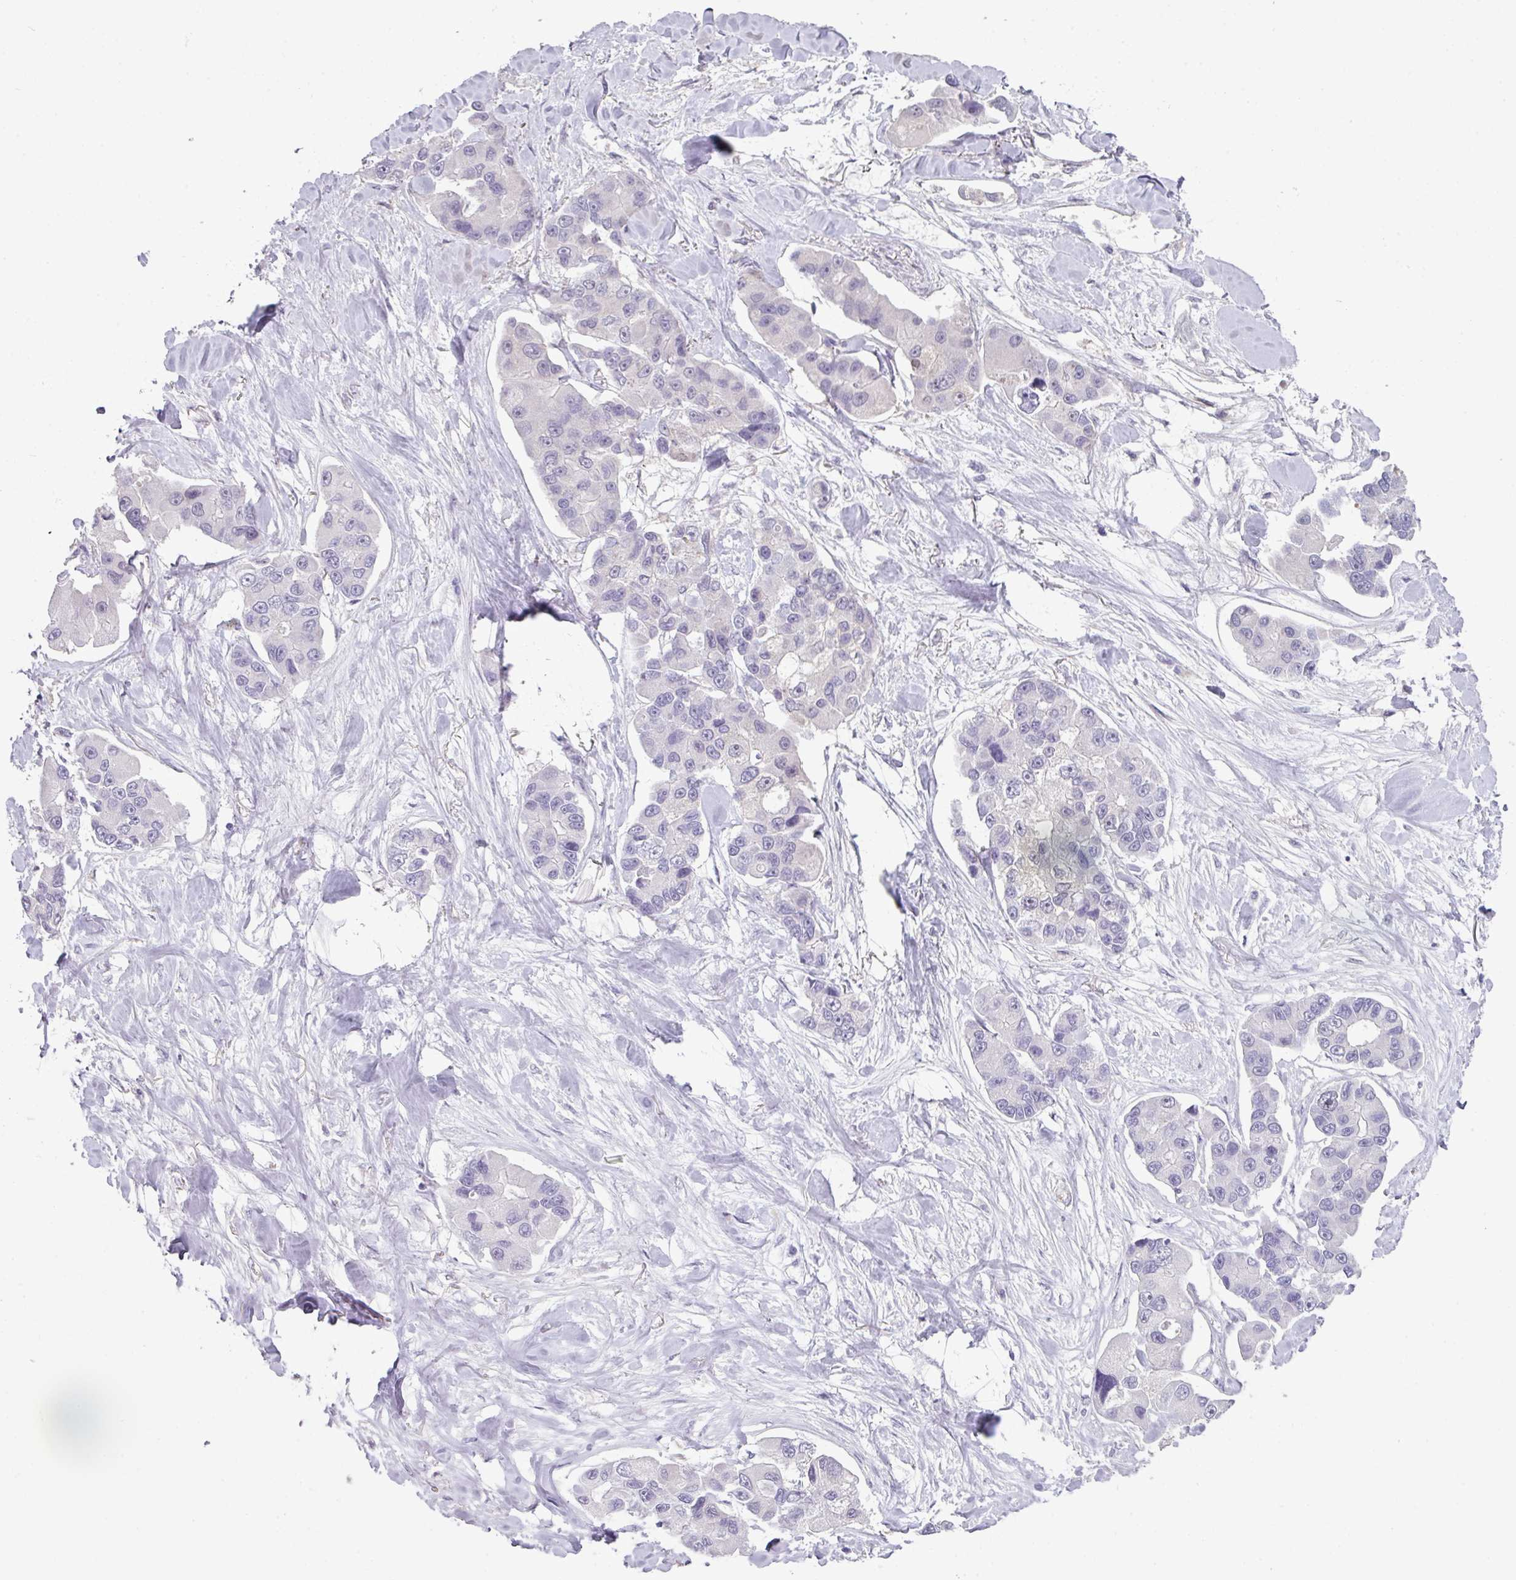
{"staining": {"intensity": "negative", "quantity": "none", "location": "none"}, "tissue": "lung cancer", "cell_type": "Tumor cells", "image_type": "cancer", "snomed": [{"axis": "morphology", "description": "Adenocarcinoma, NOS"}, {"axis": "topography", "description": "Lung"}], "caption": "IHC of human lung cancer reveals no expression in tumor cells.", "gene": "TTLL12", "patient": {"sex": "female", "age": 54}}